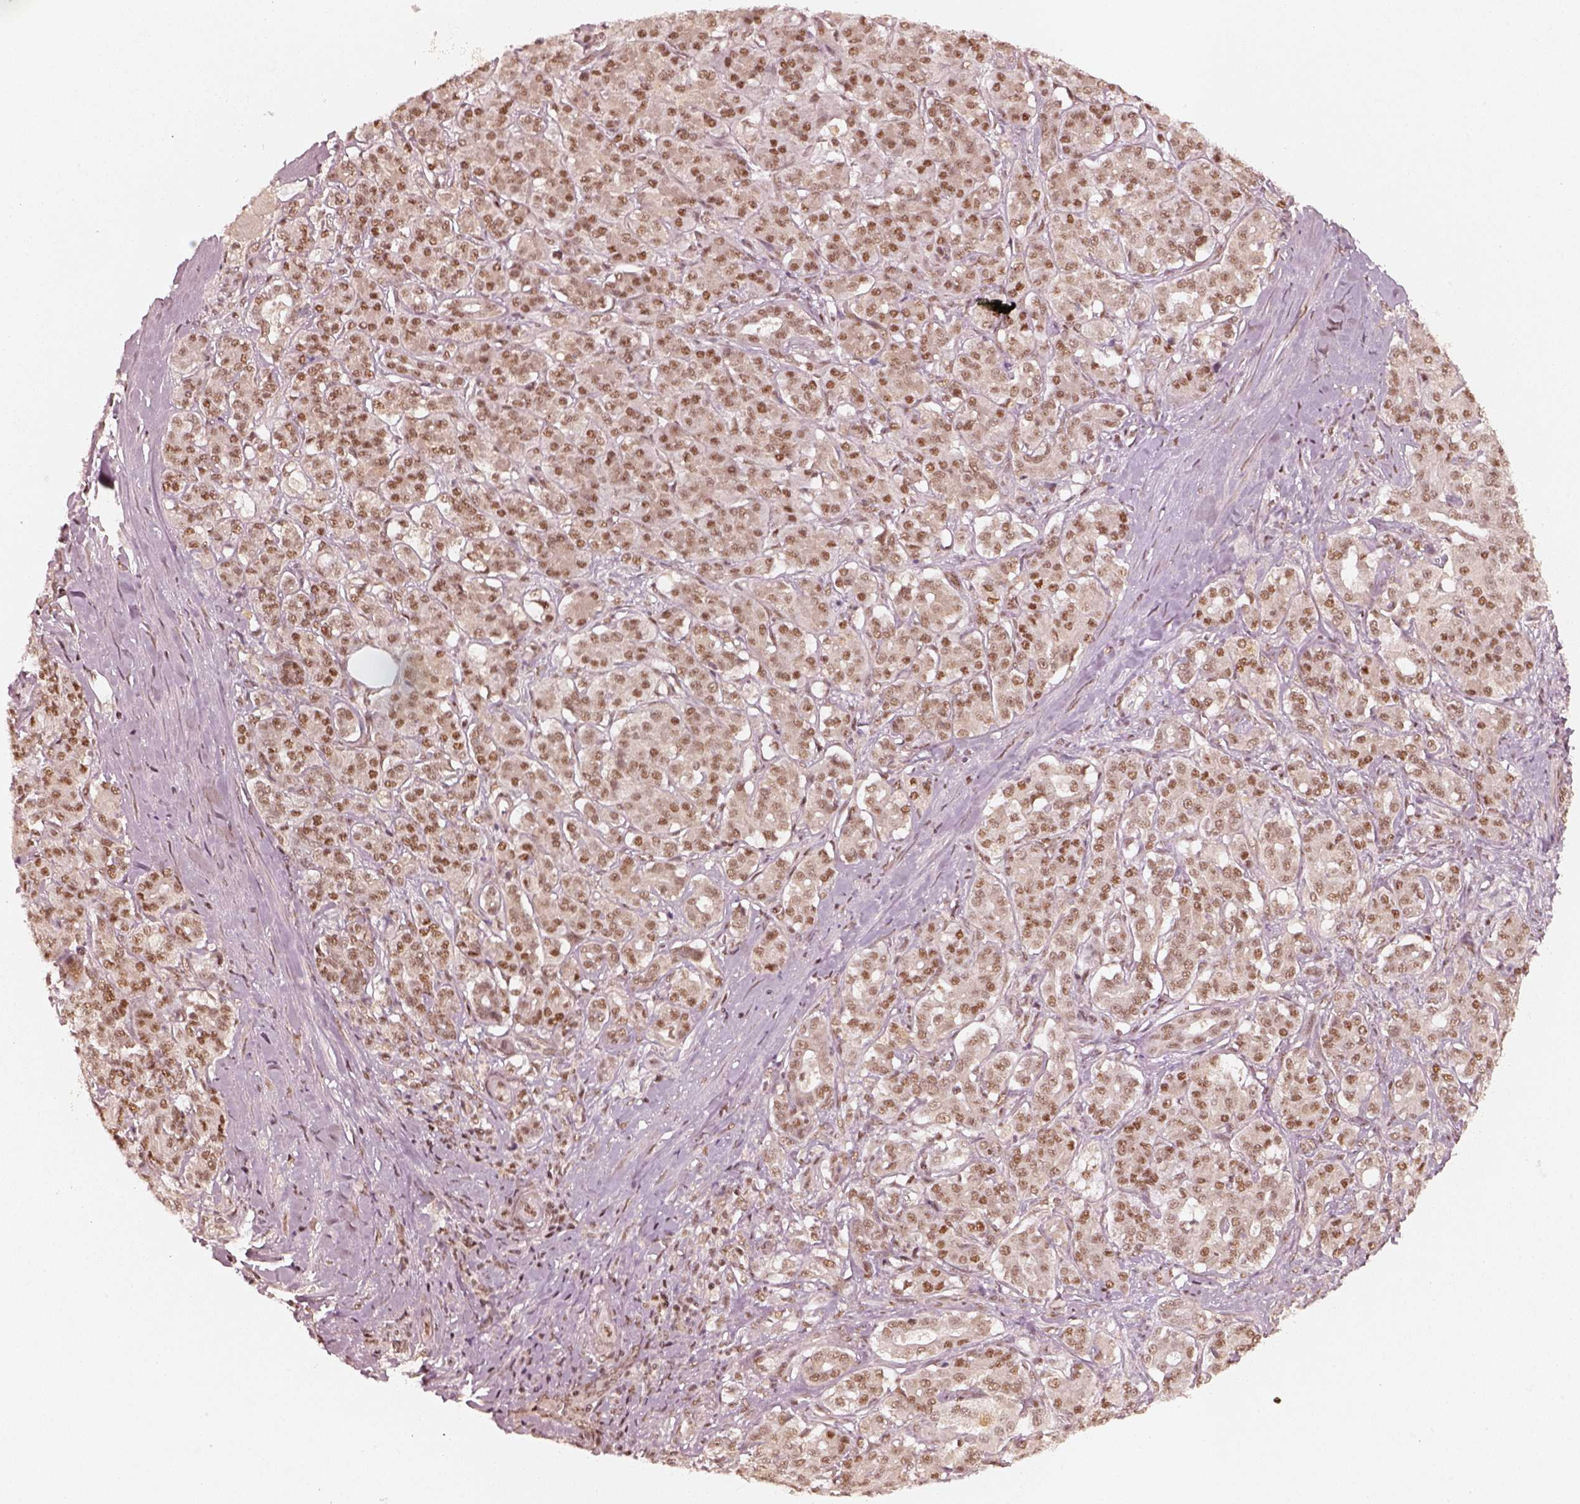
{"staining": {"intensity": "strong", "quantity": "<25%", "location": "nuclear"}, "tissue": "pancreatic cancer", "cell_type": "Tumor cells", "image_type": "cancer", "snomed": [{"axis": "morphology", "description": "Normal tissue, NOS"}, {"axis": "morphology", "description": "Inflammation, NOS"}, {"axis": "morphology", "description": "Adenocarcinoma, NOS"}, {"axis": "topography", "description": "Pancreas"}], "caption": "Immunohistochemistry image of neoplastic tissue: pancreatic adenocarcinoma stained using immunohistochemistry exhibits medium levels of strong protein expression localized specifically in the nuclear of tumor cells, appearing as a nuclear brown color.", "gene": "GMEB2", "patient": {"sex": "male", "age": 57}}